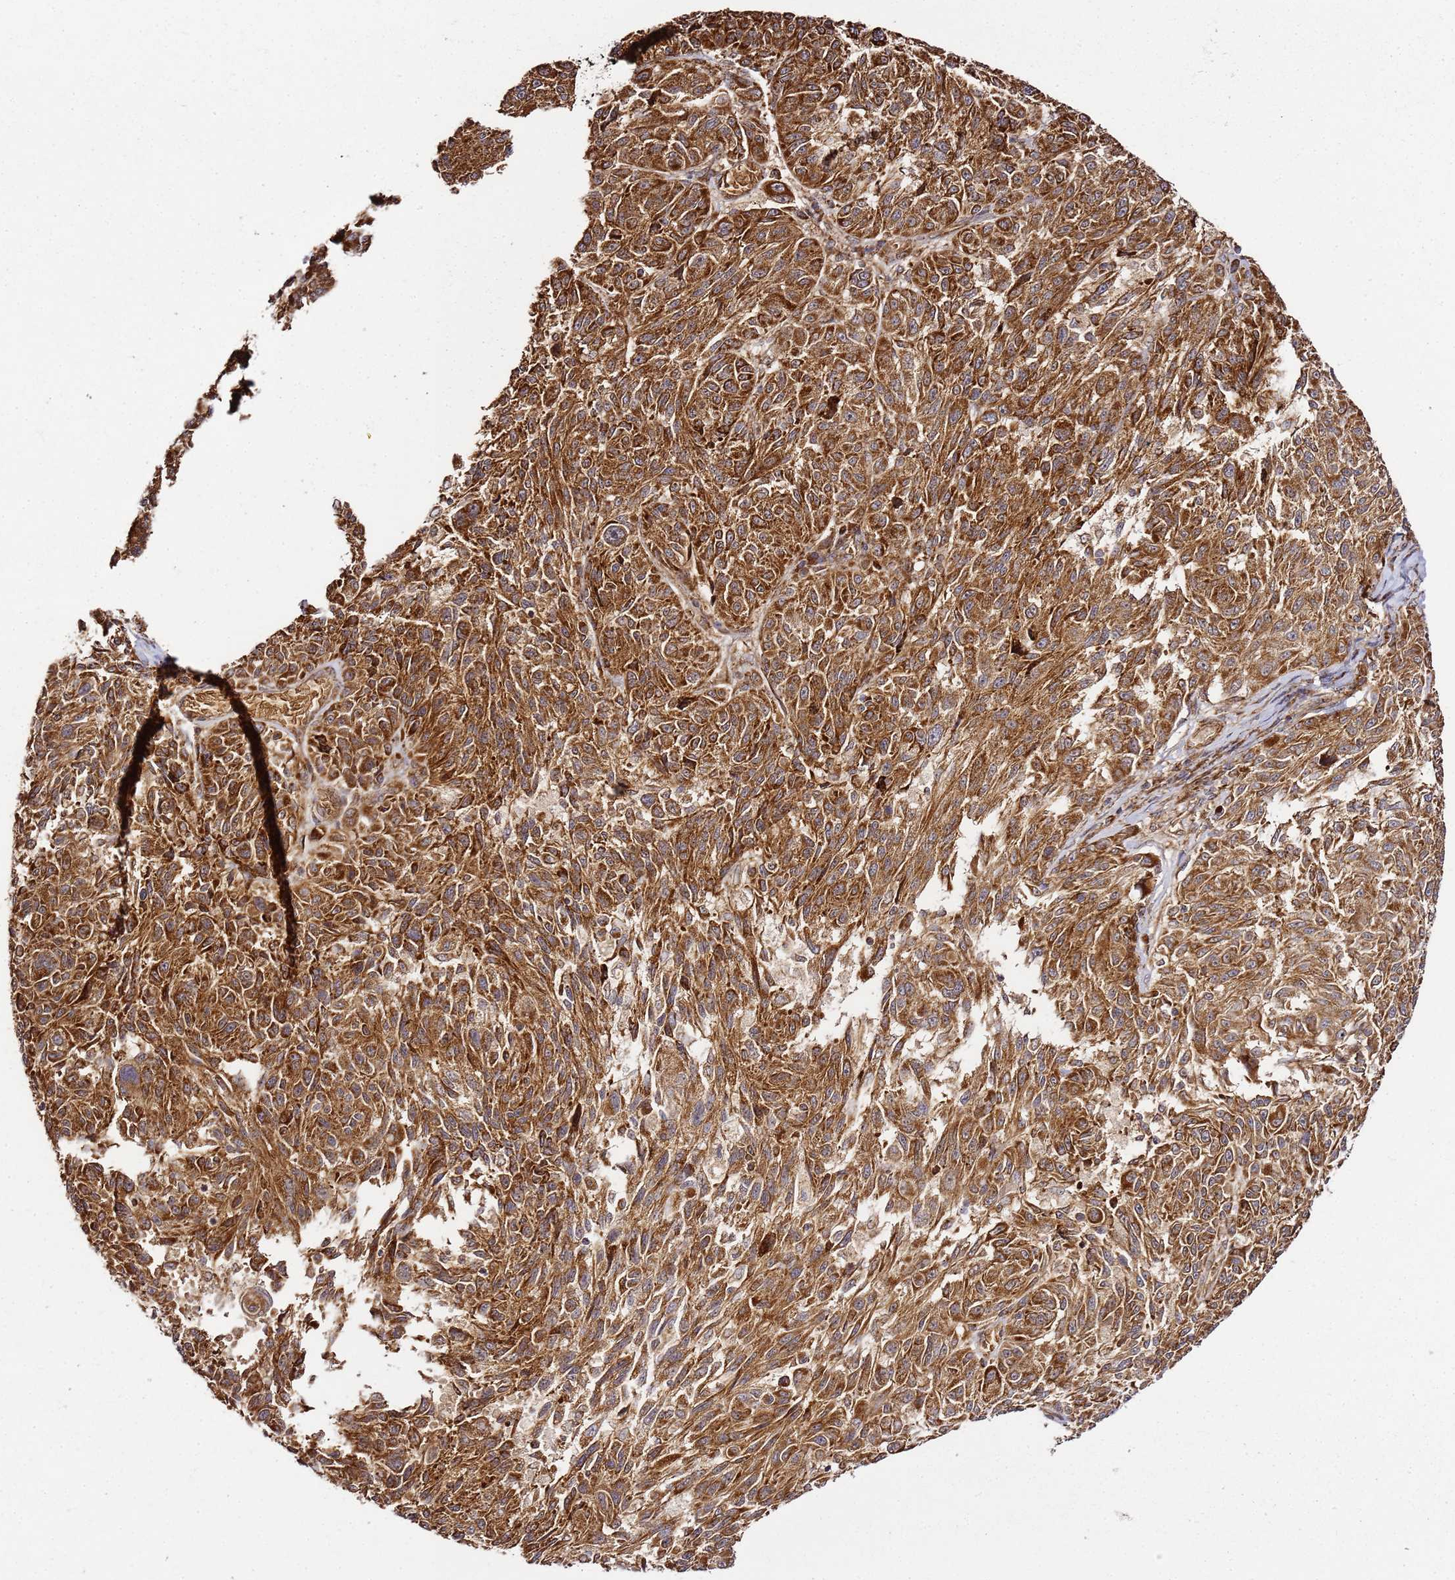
{"staining": {"intensity": "strong", "quantity": ">75%", "location": "cytoplasmic/membranous"}, "tissue": "melanoma", "cell_type": "Tumor cells", "image_type": "cancer", "snomed": [{"axis": "morphology", "description": "Malignant melanoma, NOS"}, {"axis": "topography", "description": "Skin"}], "caption": "Tumor cells exhibit strong cytoplasmic/membranous staining in approximately >75% of cells in melanoma.", "gene": "TM2D2", "patient": {"sex": "male", "age": 53}}